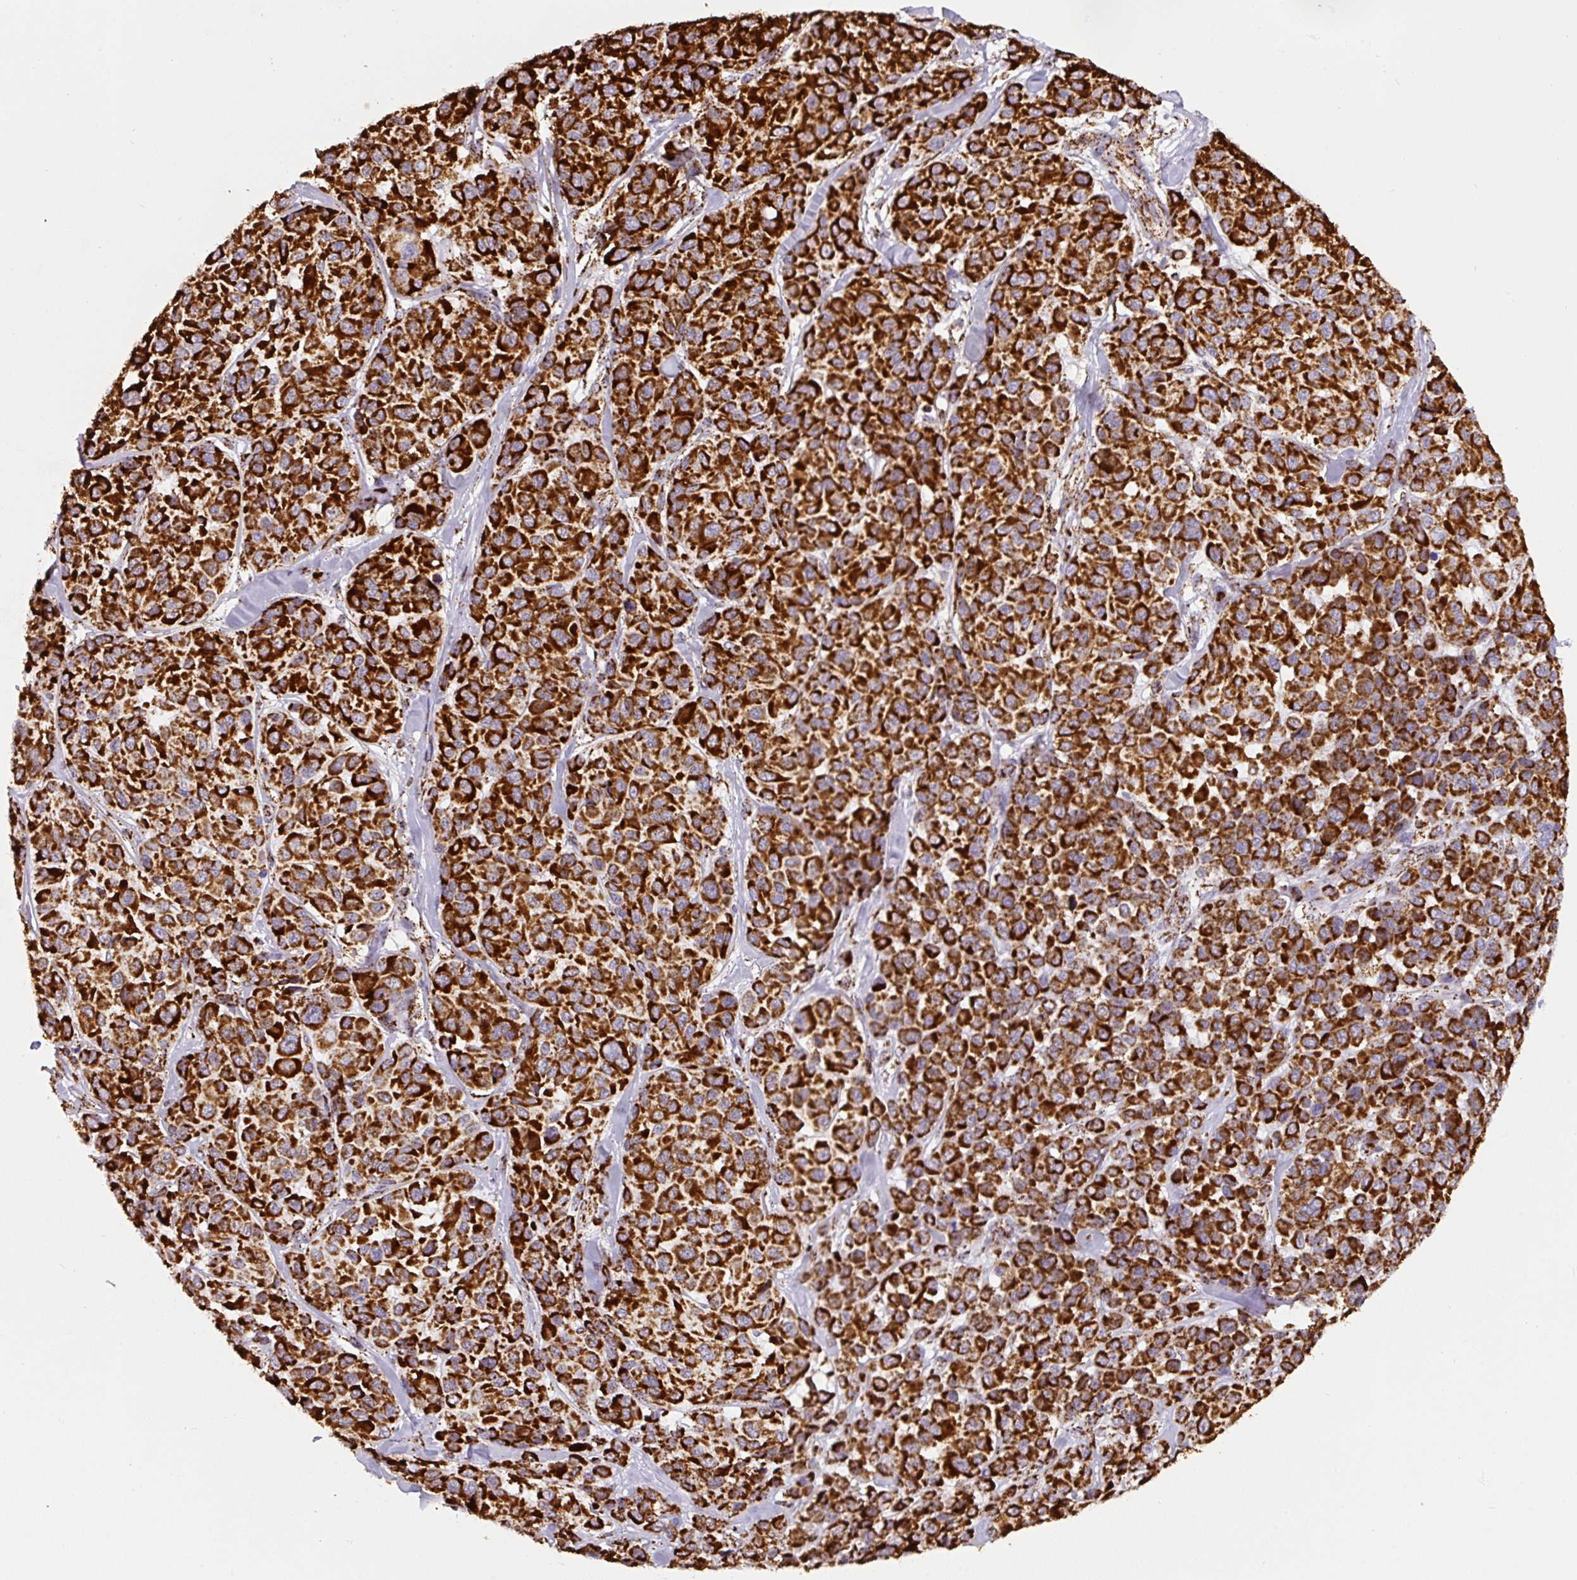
{"staining": {"intensity": "strong", "quantity": ">75%", "location": "cytoplasmic/membranous"}, "tissue": "melanoma", "cell_type": "Tumor cells", "image_type": "cancer", "snomed": [{"axis": "morphology", "description": "Malignant melanoma, NOS"}, {"axis": "topography", "description": "Skin"}], "caption": "Immunohistochemical staining of human melanoma exhibits high levels of strong cytoplasmic/membranous expression in about >75% of tumor cells. Ihc stains the protein of interest in brown and the nuclei are stained blue.", "gene": "ATP5F1A", "patient": {"sex": "female", "age": 66}}